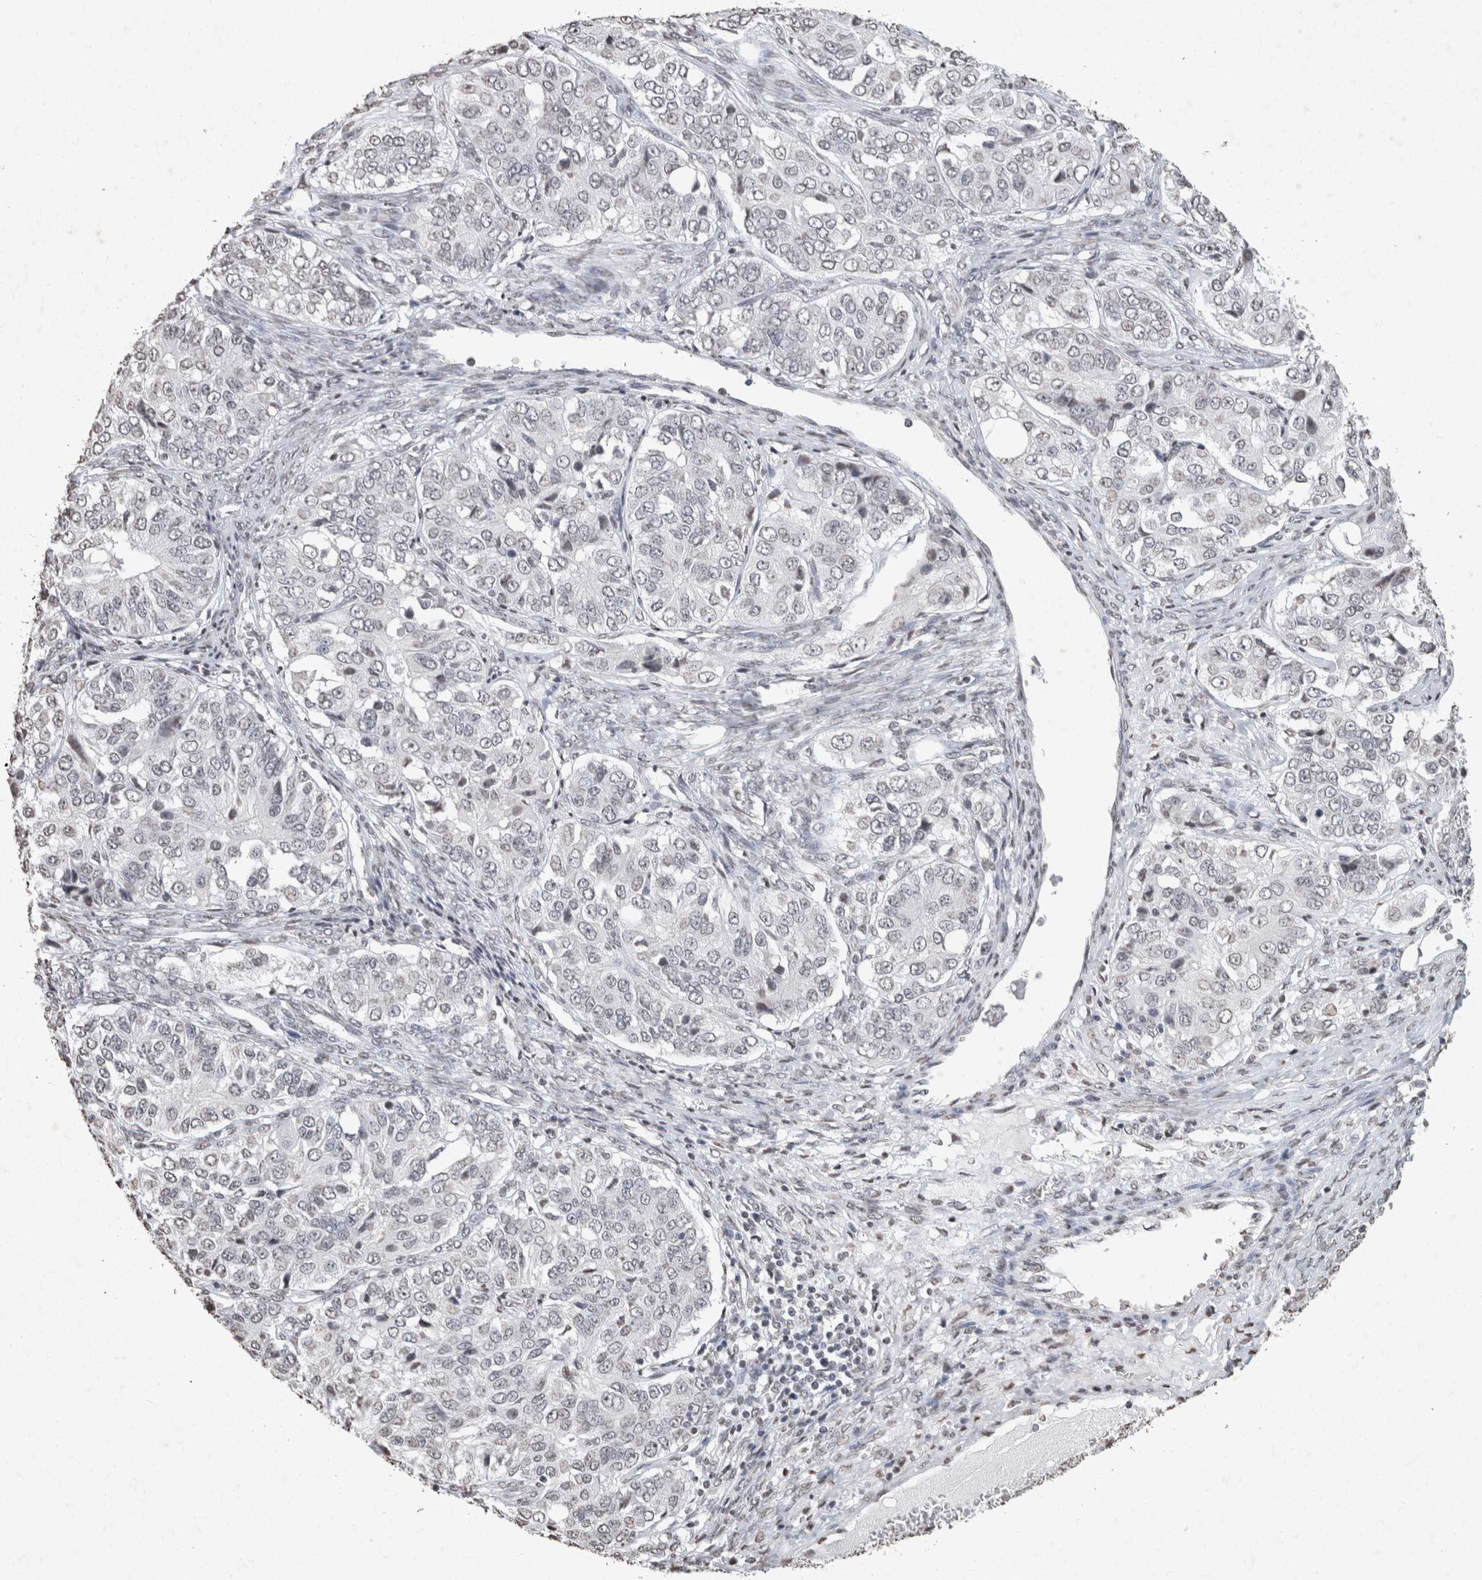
{"staining": {"intensity": "negative", "quantity": "none", "location": "none"}, "tissue": "ovarian cancer", "cell_type": "Tumor cells", "image_type": "cancer", "snomed": [{"axis": "morphology", "description": "Carcinoma, endometroid"}, {"axis": "topography", "description": "Ovary"}], "caption": "Immunohistochemistry (IHC) of human endometroid carcinoma (ovarian) exhibits no expression in tumor cells.", "gene": "CNTN1", "patient": {"sex": "female", "age": 51}}